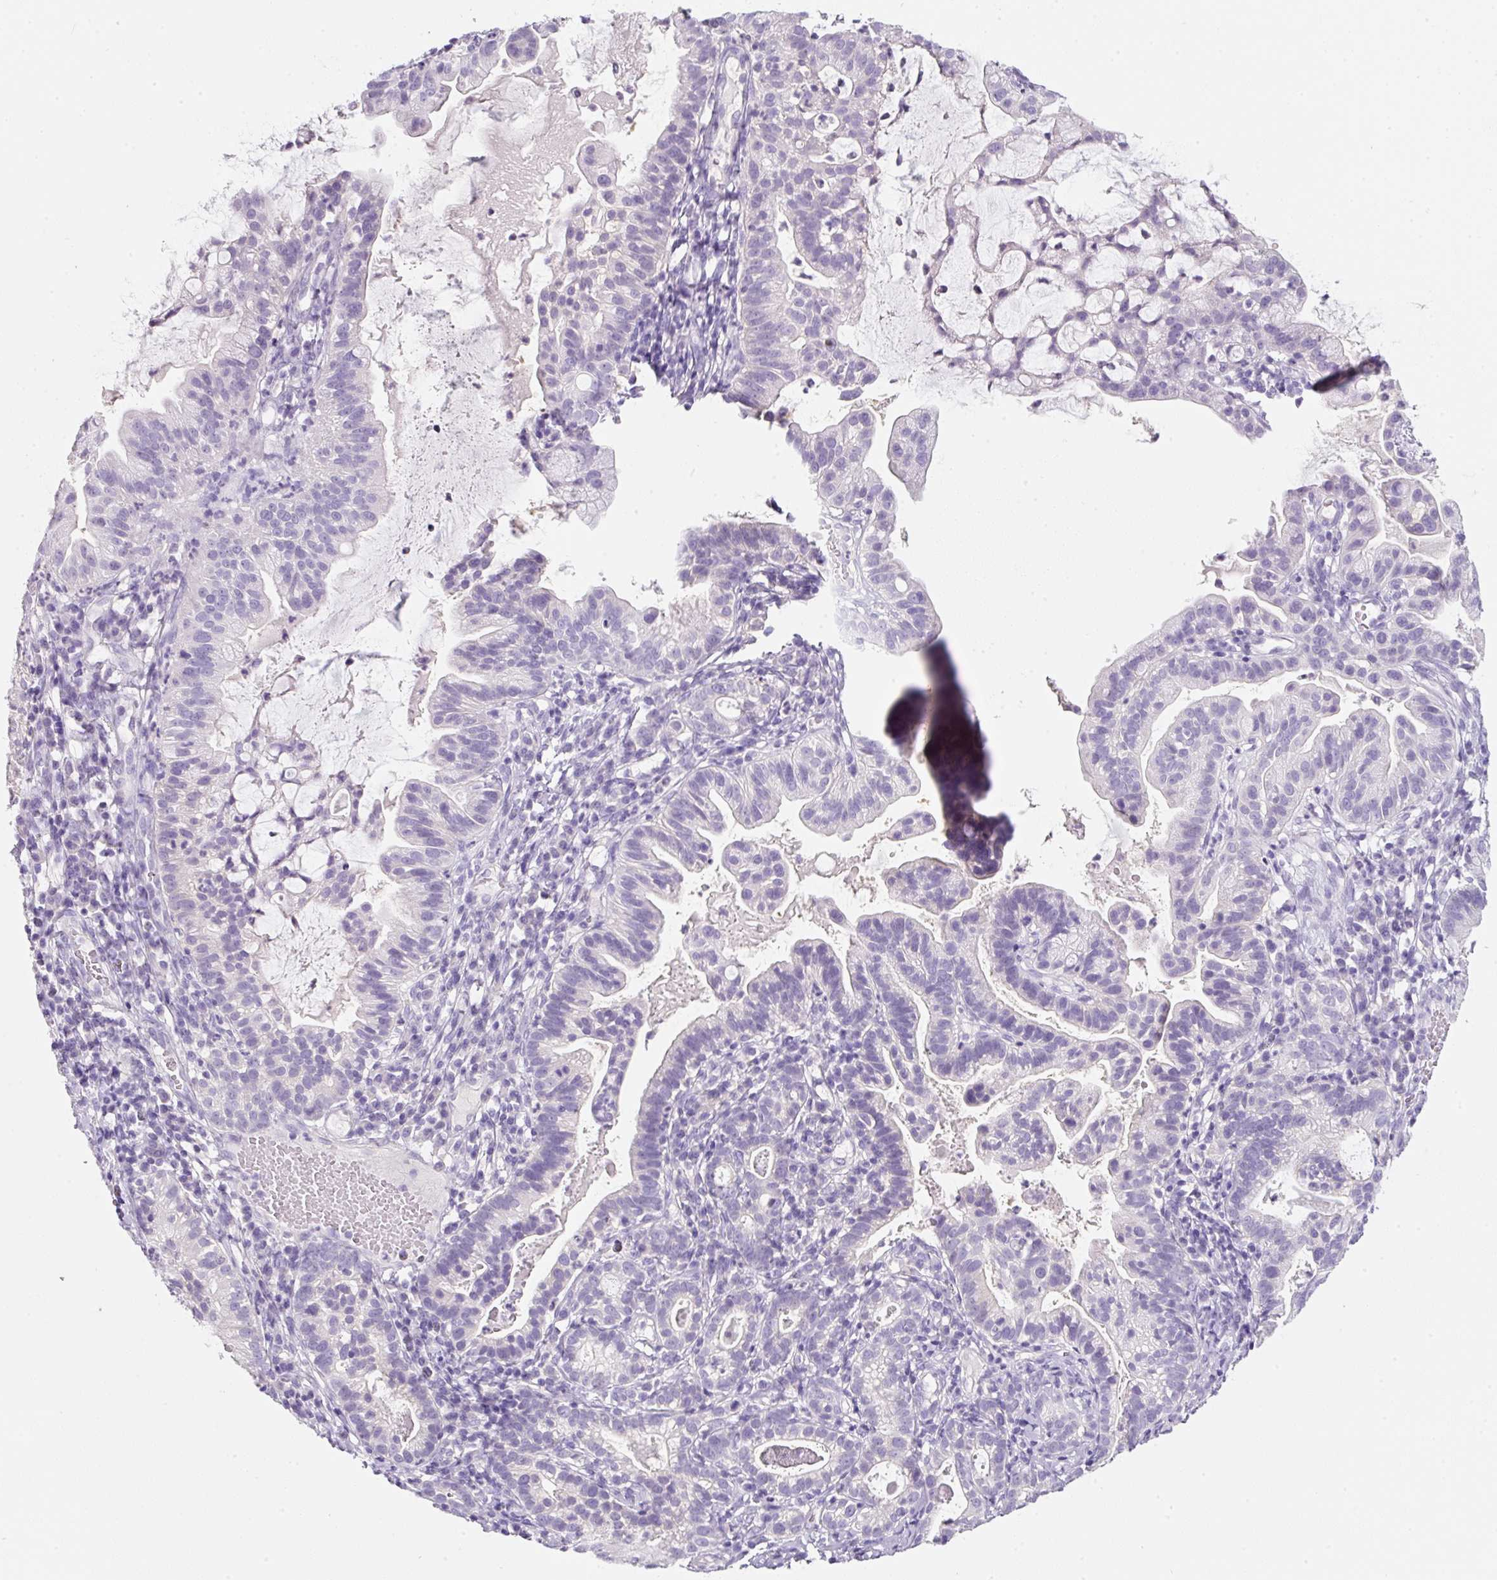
{"staining": {"intensity": "negative", "quantity": "none", "location": "none"}, "tissue": "cervical cancer", "cell_type": "Tumor cells", "image_type": "cancer", "snomed": [{"axis": "morphology", "description": "Adenocarcinoma, NOS"}, {"axis": "topography", "description": "Cervix"}], "caption": "There is no significant expression in tumor cells of cervical cancer (adenocarcinoma). (Brightfield microscopy of DAB (3,3'-diaminobenzidine) immunohistochemistry at high magnification).", "gene": "SLC2A2", "patient": {"sex": "female", "age": 41}}